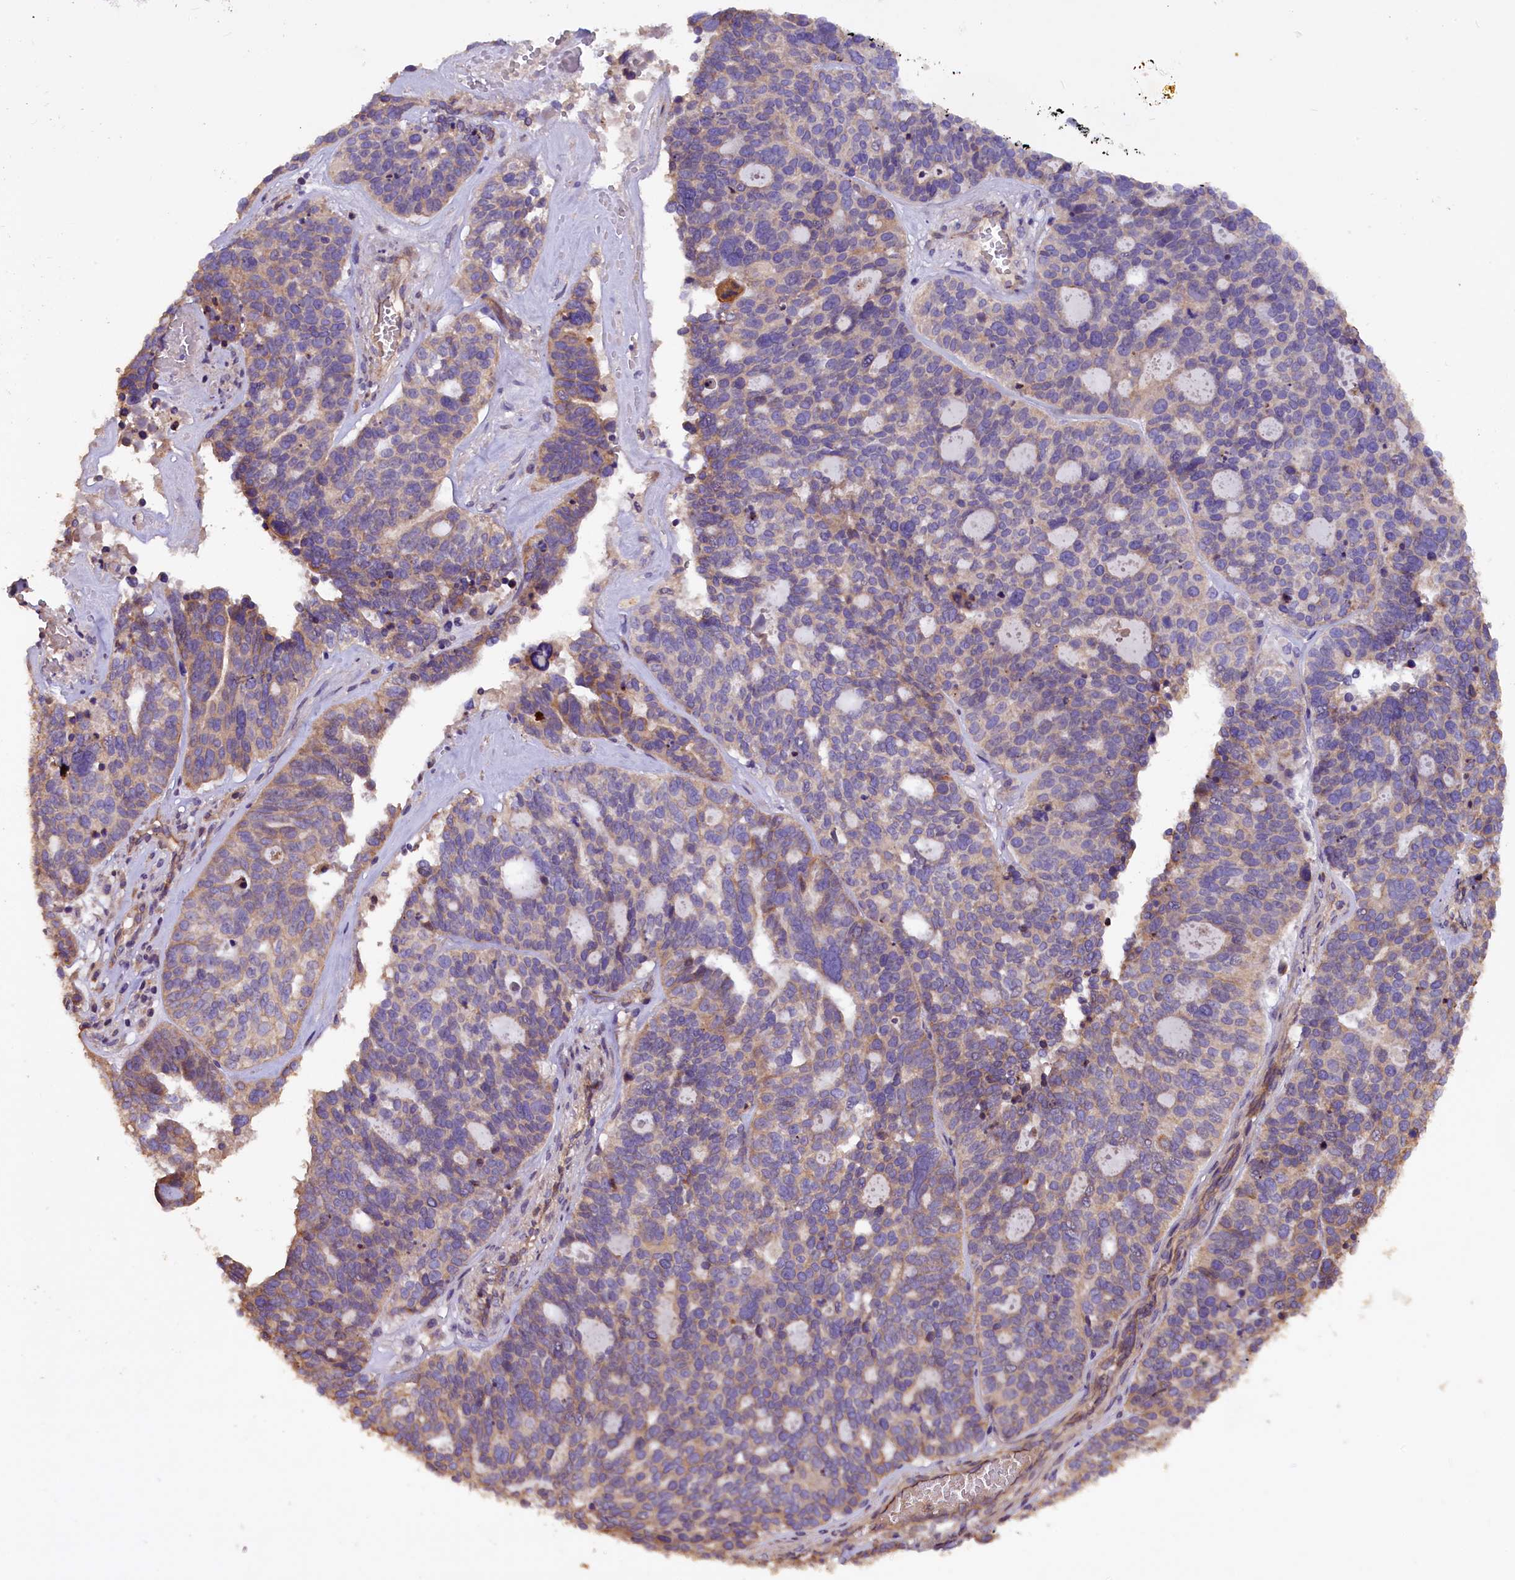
{"staining": {"intensity": "weak", "quantity": "25%-75%", "location": "cytoplasmic/membranous"}, "tissue": "ovarian cancer", "cell_type": "Tumor cells", "image_type": "cancer", "snomed": [{"axis": "morphology", "description": "Cystadenocarcinoma, serous, NOS"}, {"axis": "topography", "description": "Ovary"}], "caption": "A low amount of weak cytoplasmic/membranous expression is seen in about 25%-75% of tumor cells in ovarian cancer tissue.", "gene": "ERMARD", "patient": {"sex": "female", "age": 59}}